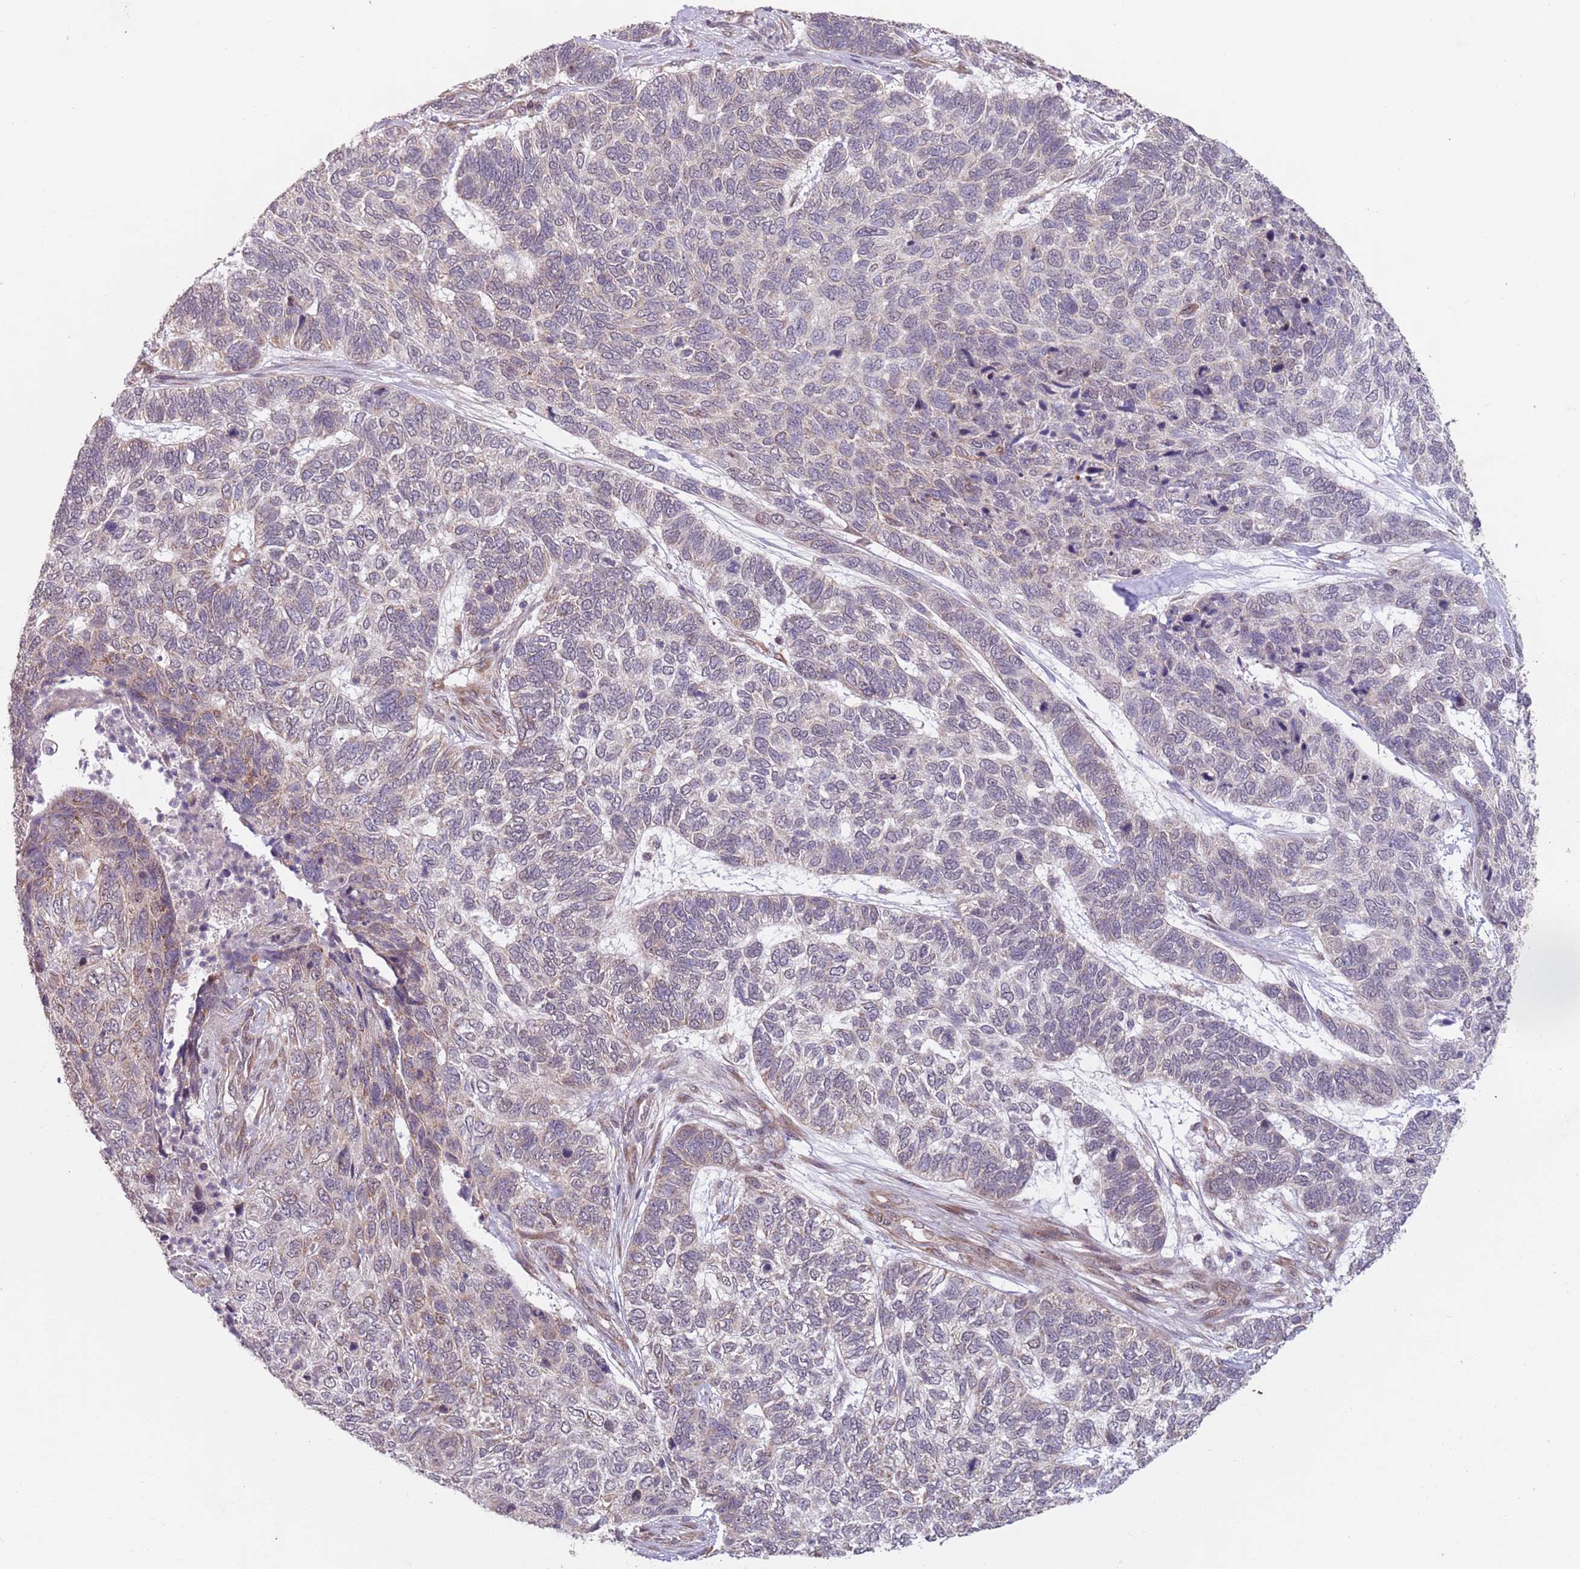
{"staining": {"intensity": "weak", "quantity": "<25%", "location": "nuclear"}, "tissue": "skin cancer", "cell_type": "Tumor cells", "image_type": "cancer", "snomed": [{"axis": "morphology", "description": "Basal cell carcinoma"}, {"axis": "topography", "description": "Skin"}], "caption": "Tumor cells show no significant protein staining in skin cancer. The staining is performed using DAB brown chromogen with nuclei counter-stained in using hematoxylin.", "gene": "CHD9", "patient": {"sex": "female", "age": 65}}